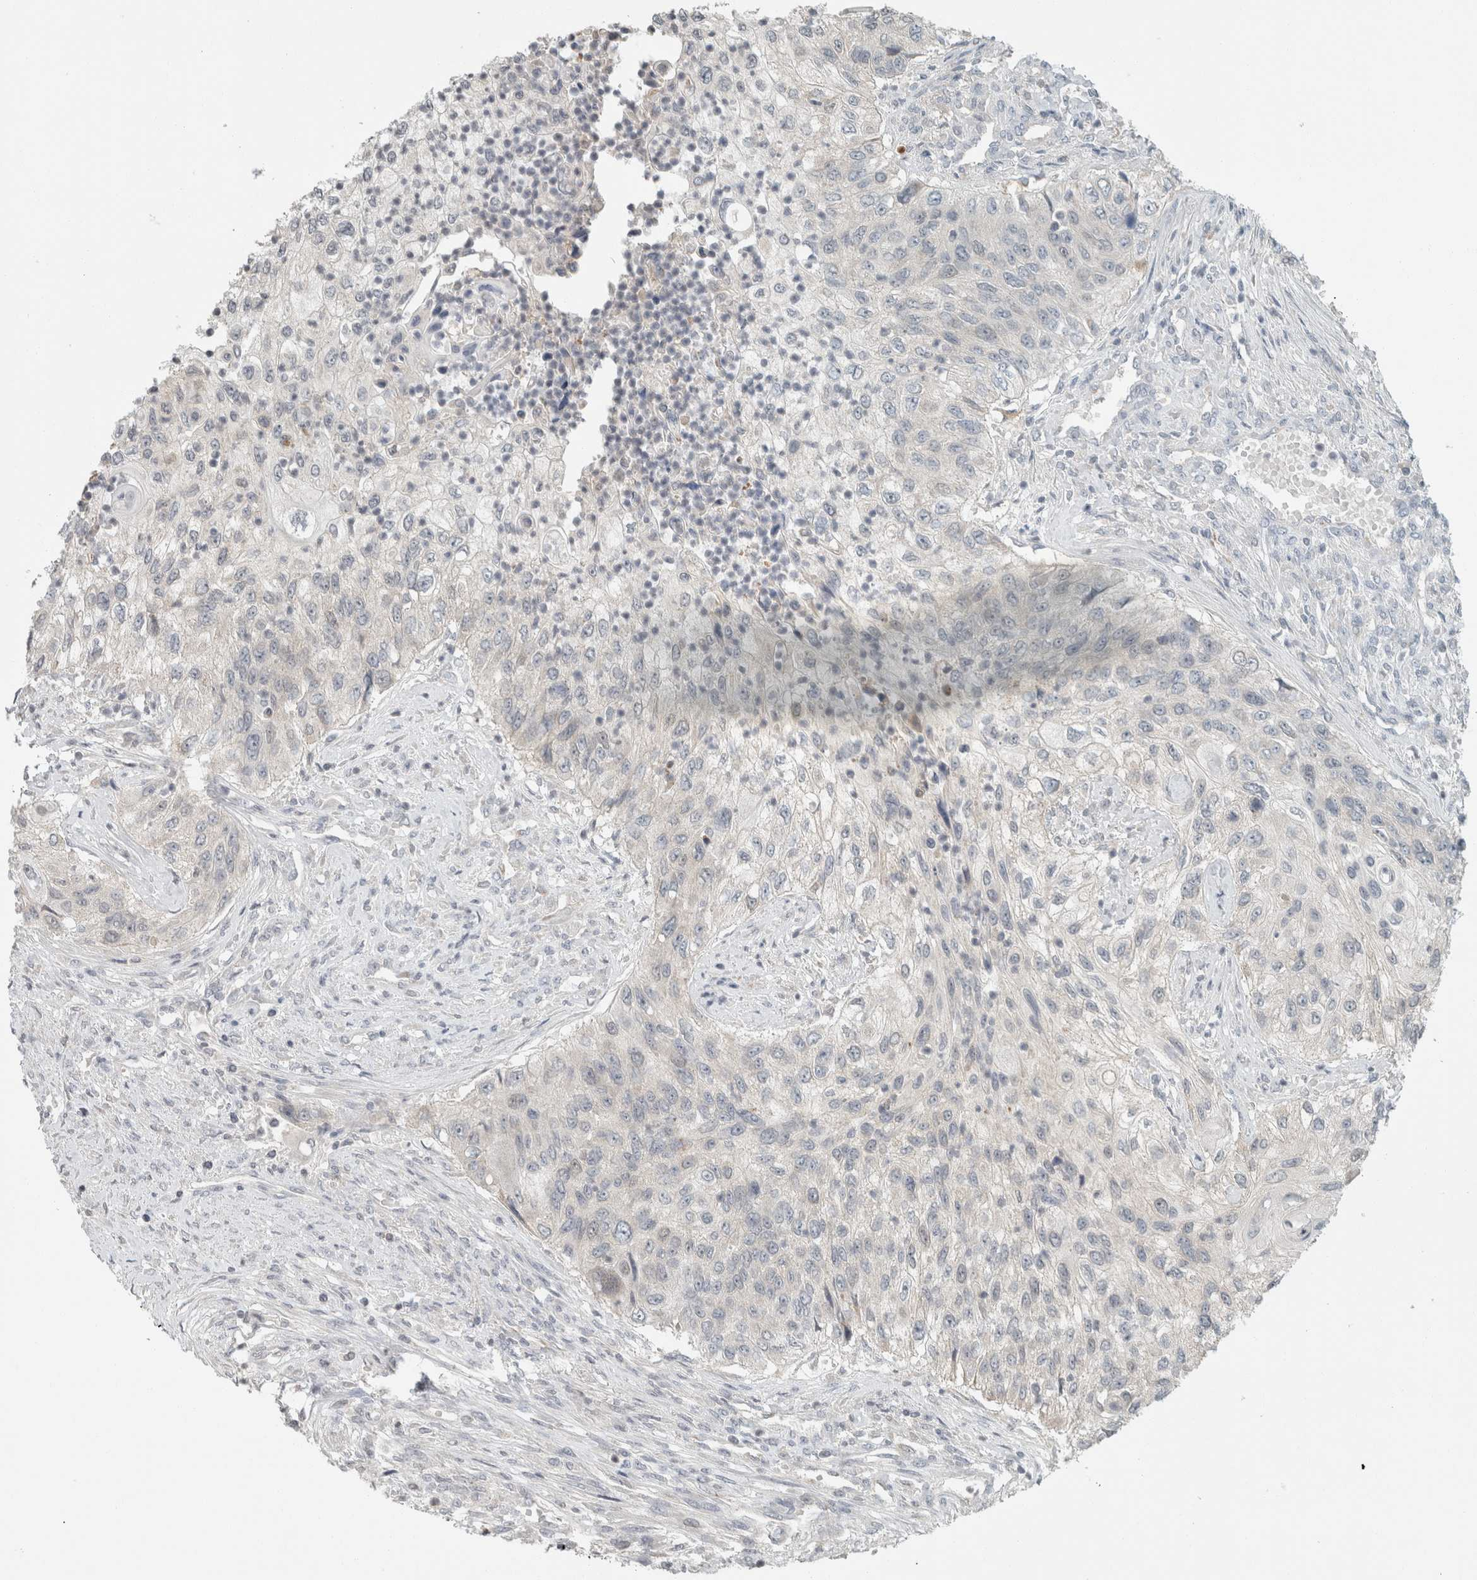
{"staining": {"intensity": "negative", "quantity": "none", "location": "none"}, "tissue": "urothelial cancer", "cell_type": "Tumor cells", "image_type": "cancer", "snomed": [{"axis": "morphology", "description": "Urothelial carcinoma, High grade"}, {"axis": "topography", "description": "Urinary bladder"}], "caption": "An IHC image of urothelial cancer is shown. There is no staining in tumor cells of urothelial cancer.", "gene": "TRIT1", "patient": {"sex": "female", "age": 60}}